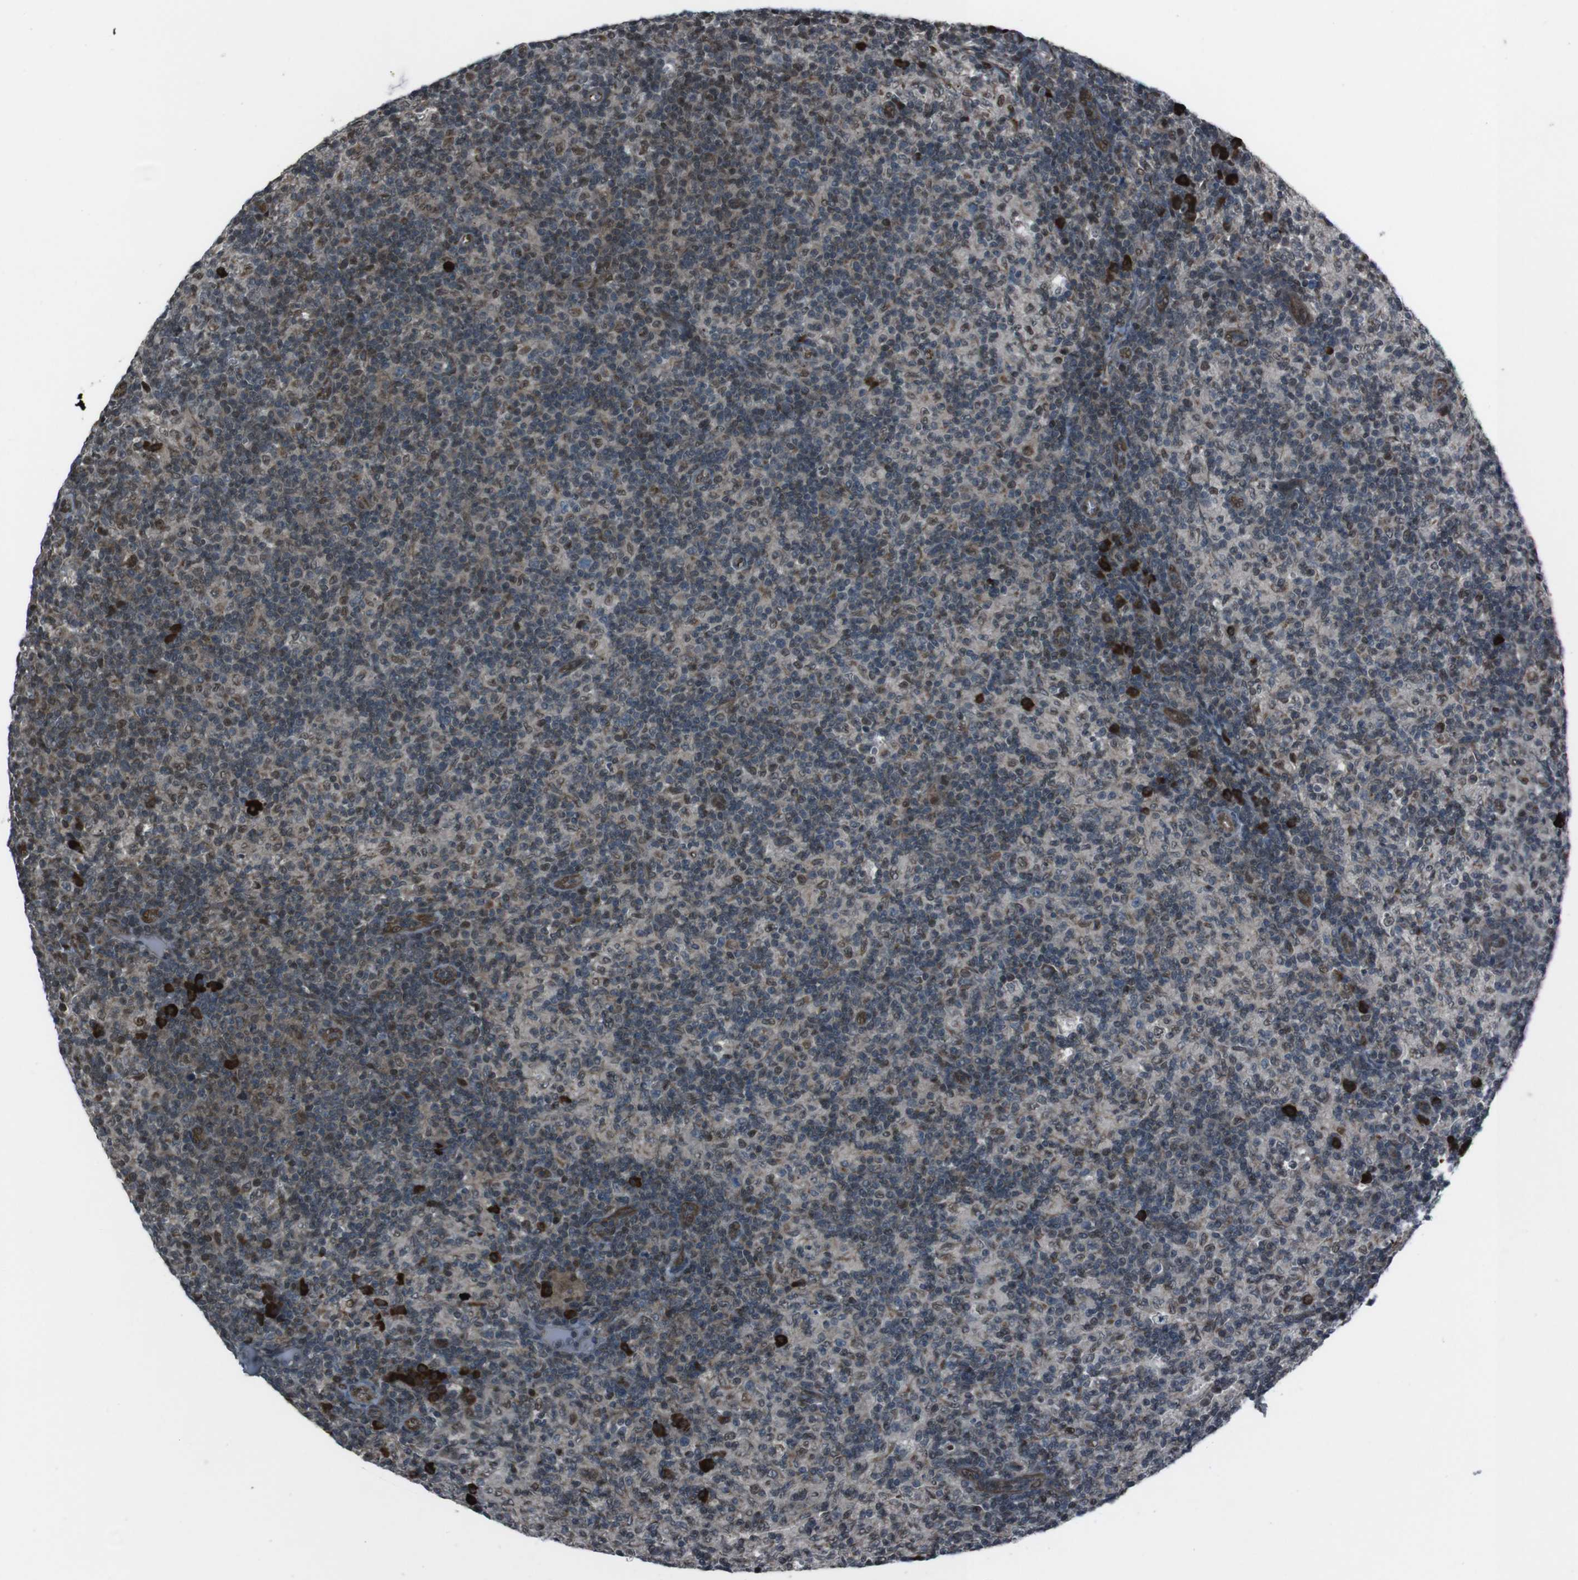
{"staining": {"intensity": "moderate", "quantity": "<25%", "location": "cytoplasmic/membranous,nuclear"}, "tissue": "lymph node", "cell_type": "Germinal center cells", "image_type": "normal", "snomed": [{"axis": "morphology", "description": "Normal tissue, NOS"}, {"axis": "morphology", "description": "Inflammation, NOS"}, {"axis": "topography", "description": "Lymph node"}], "caption": "A brown stain highlights moderate cytoplasmic/membranous,nuclear positivity of a protein in germinal center cells of benign lymph node.", "gene": "SS18L1", "patient": {"sex": "male", "age": 55}}